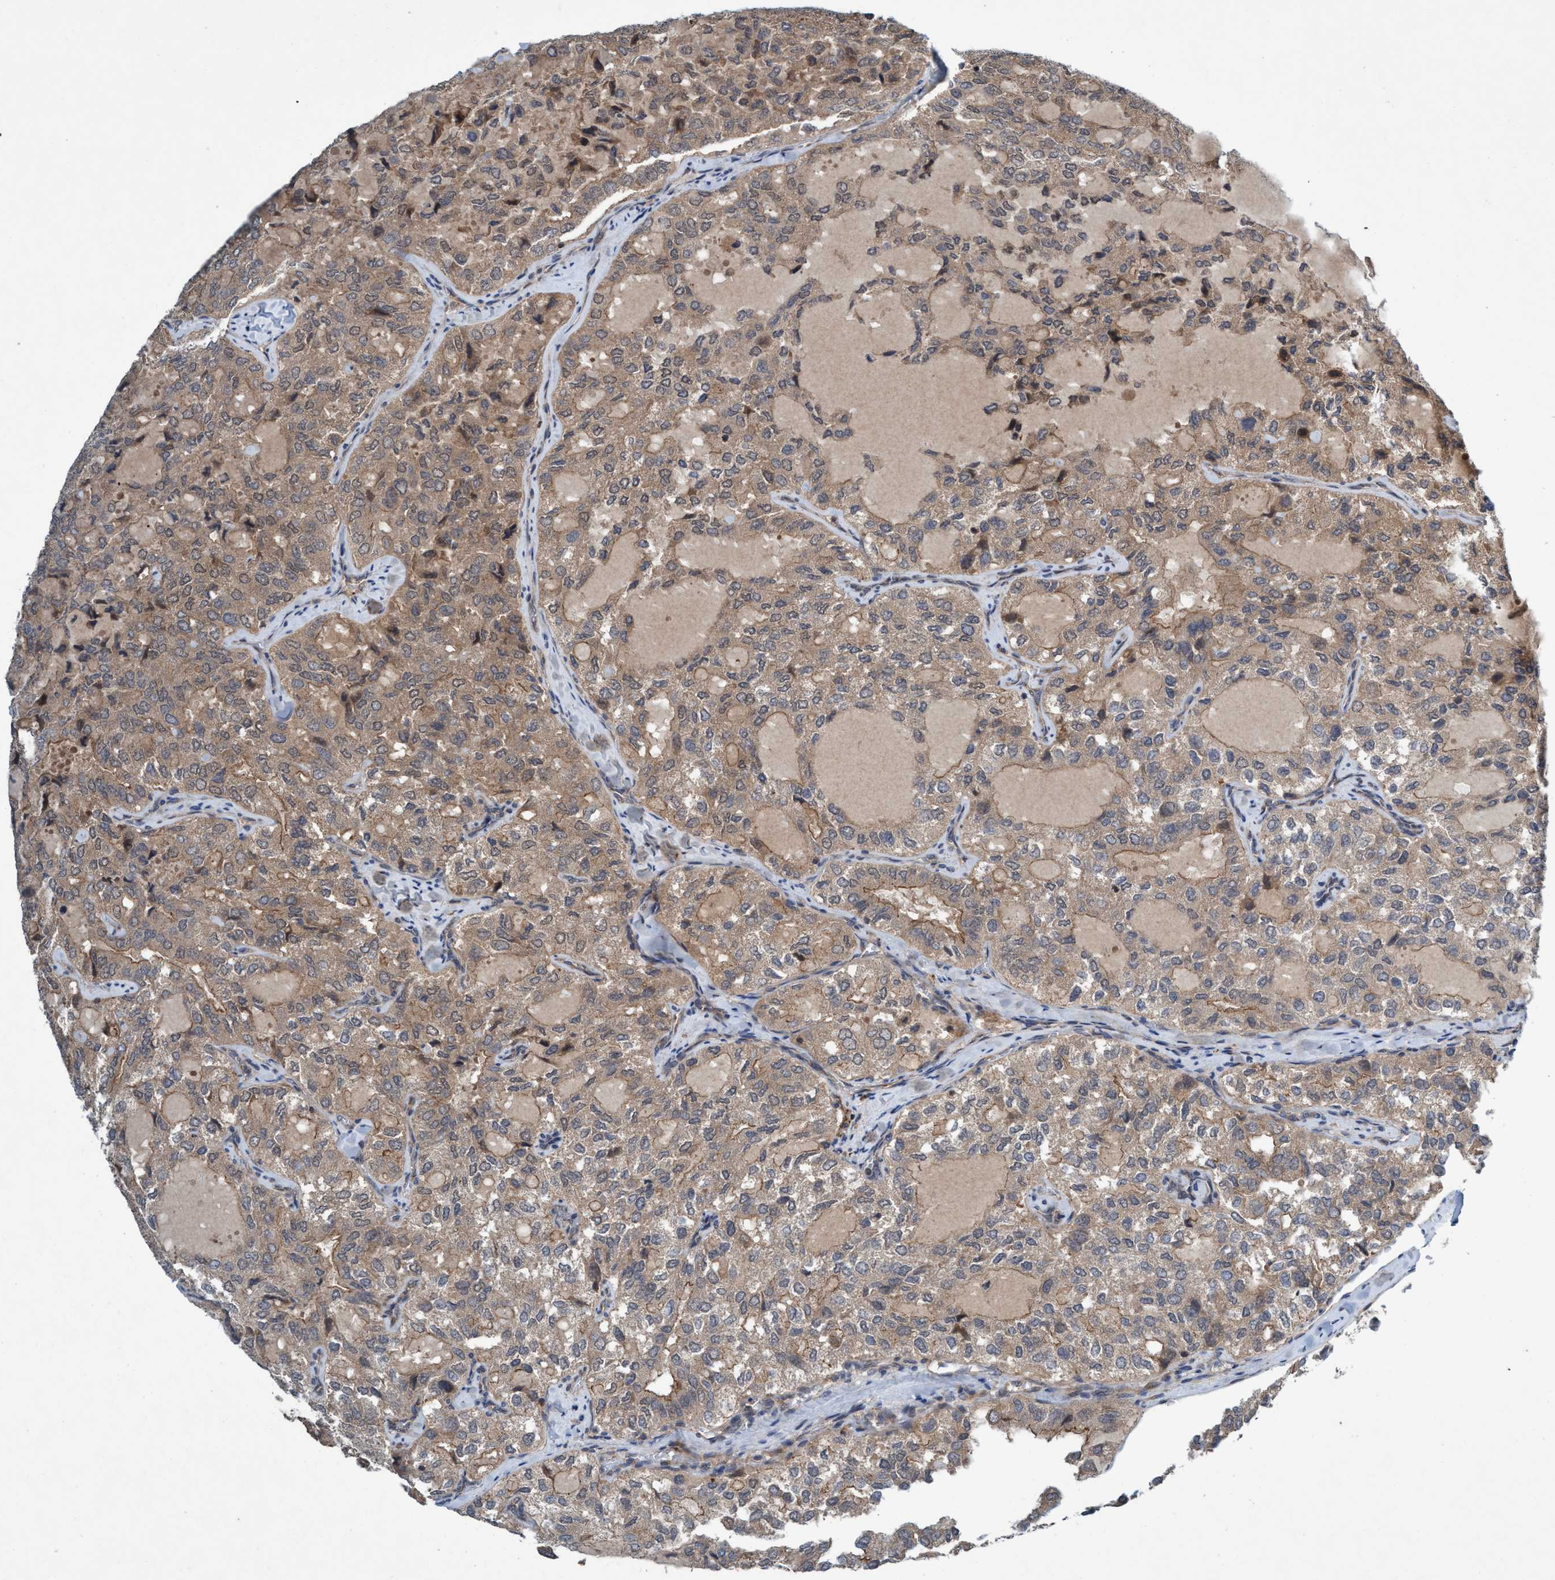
{"staining": {"intensity": "weak", "quantity": ">75%", "location": "cytoplasmic/membranous"}, "tissue": "thyroid cancer", "cell_type": "Tumor cells", "image_type": "cancer", "snomed": [{"axis": "morphology", "description": "Follicular adenoma carcinoma, NOS"}, {"axis": "topography", "description": "Thyroid gland"}], "caption": "Weak cytoplasmic/membranous protein staining is identified in approximately >75% of tumor cells in thyroid follicular adenoma carcinoma.", "gene": "TRIM65", "patient": {"sex": "male", "age": 75}}